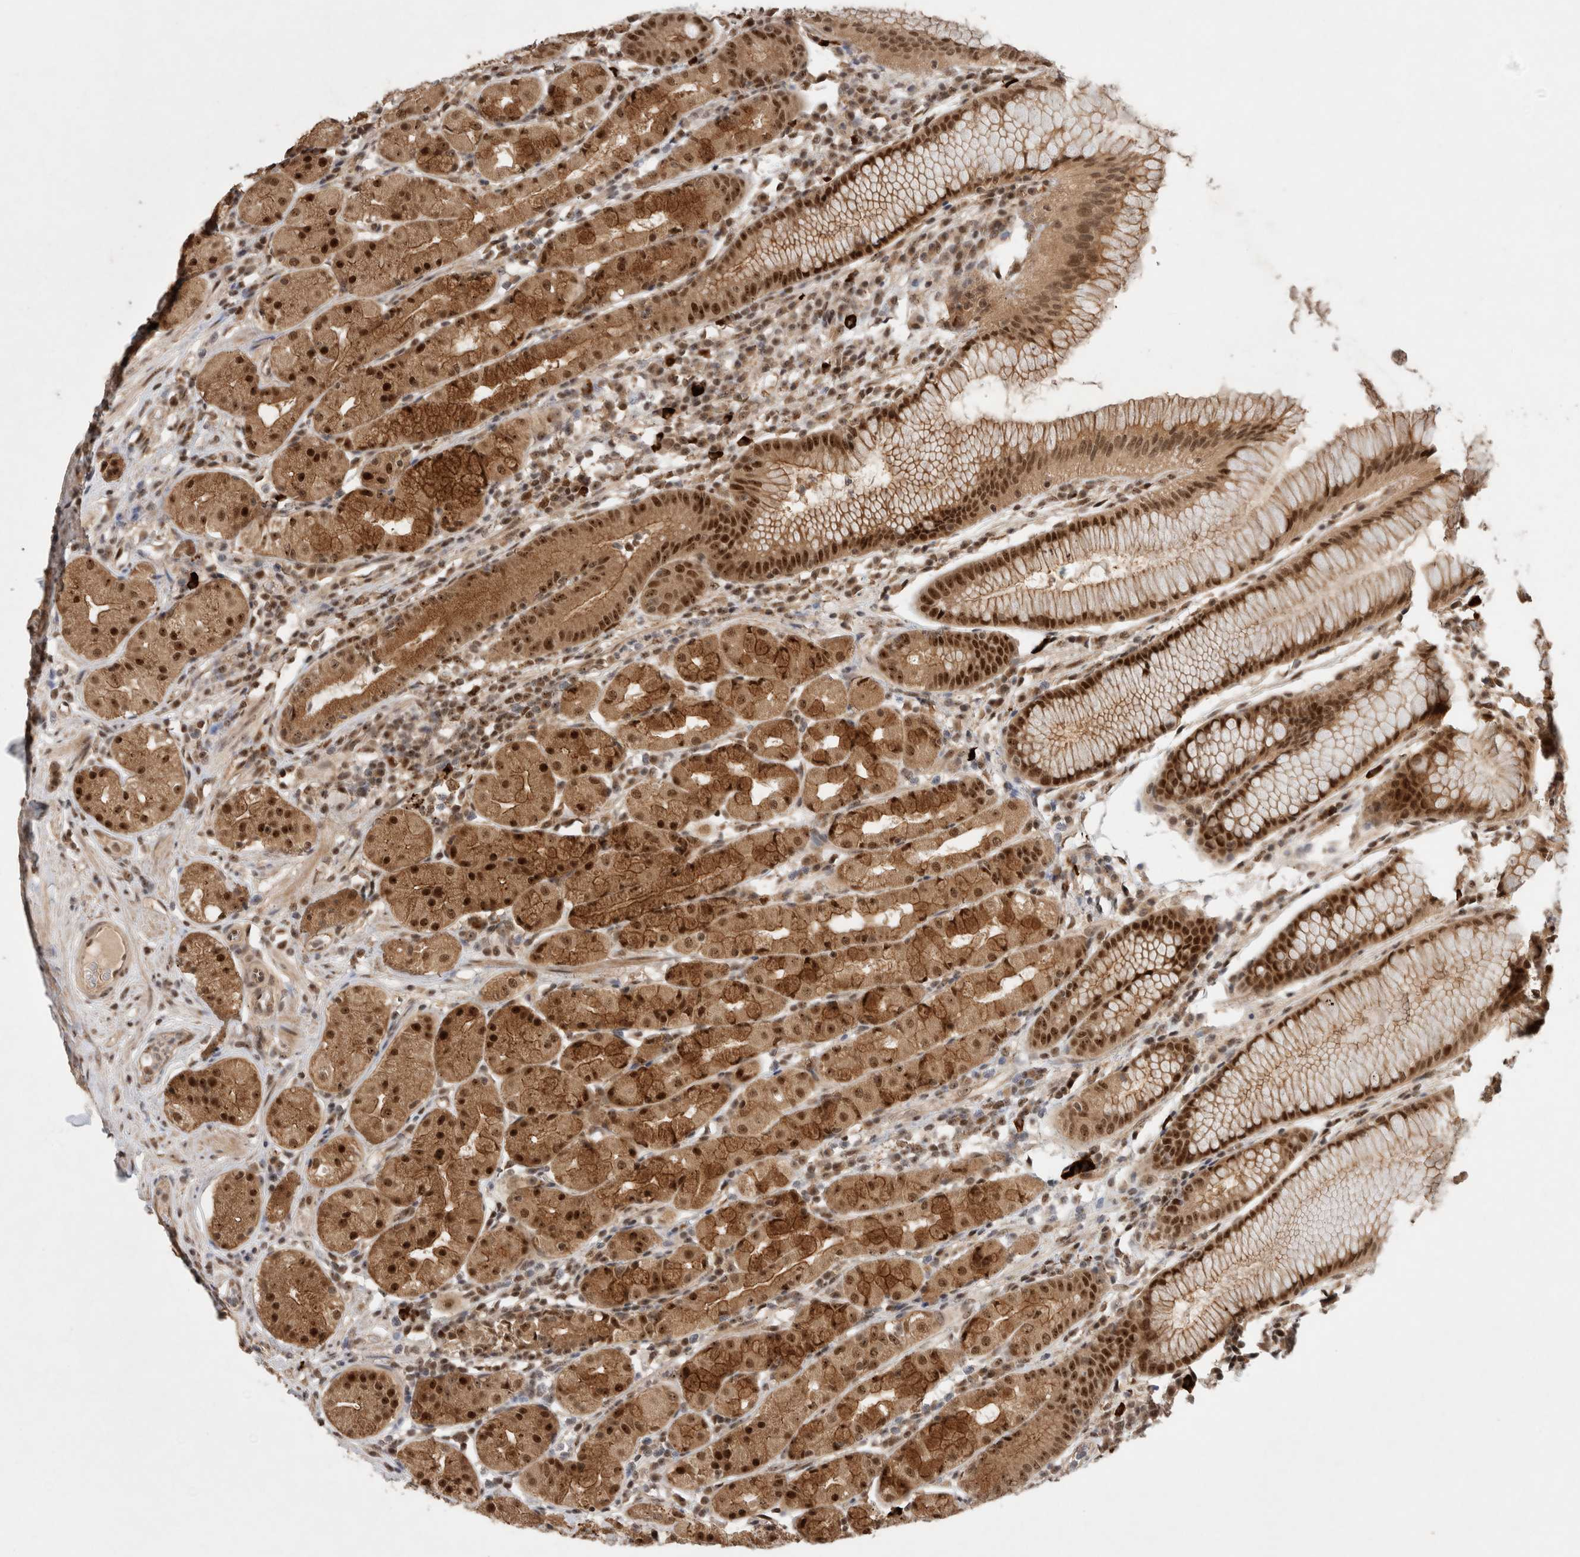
{"staining": {"intensity": "strong", "quantity": ">75%", "location": "cytoplasmic/membranous,nuclear"}, "tissue": "stomach", "cell_type": "Glandular cells", "image_type": "normal", "snomed": [{"axis": "morphology", "description": "Normal tissue, NOS"}, {"axis": "topography", "description": "Stomach, lower"}], "caption": "This photomicrograph reveals immunohistochemistry (IHC) staining of unremarkable human stomach, with high strong cytoplasmic/membranous,nuclear staining in approximately >75% of glandular cells.", "gene": "MPHOSPH6", "patient": {"sex": "female", "age": 56}}